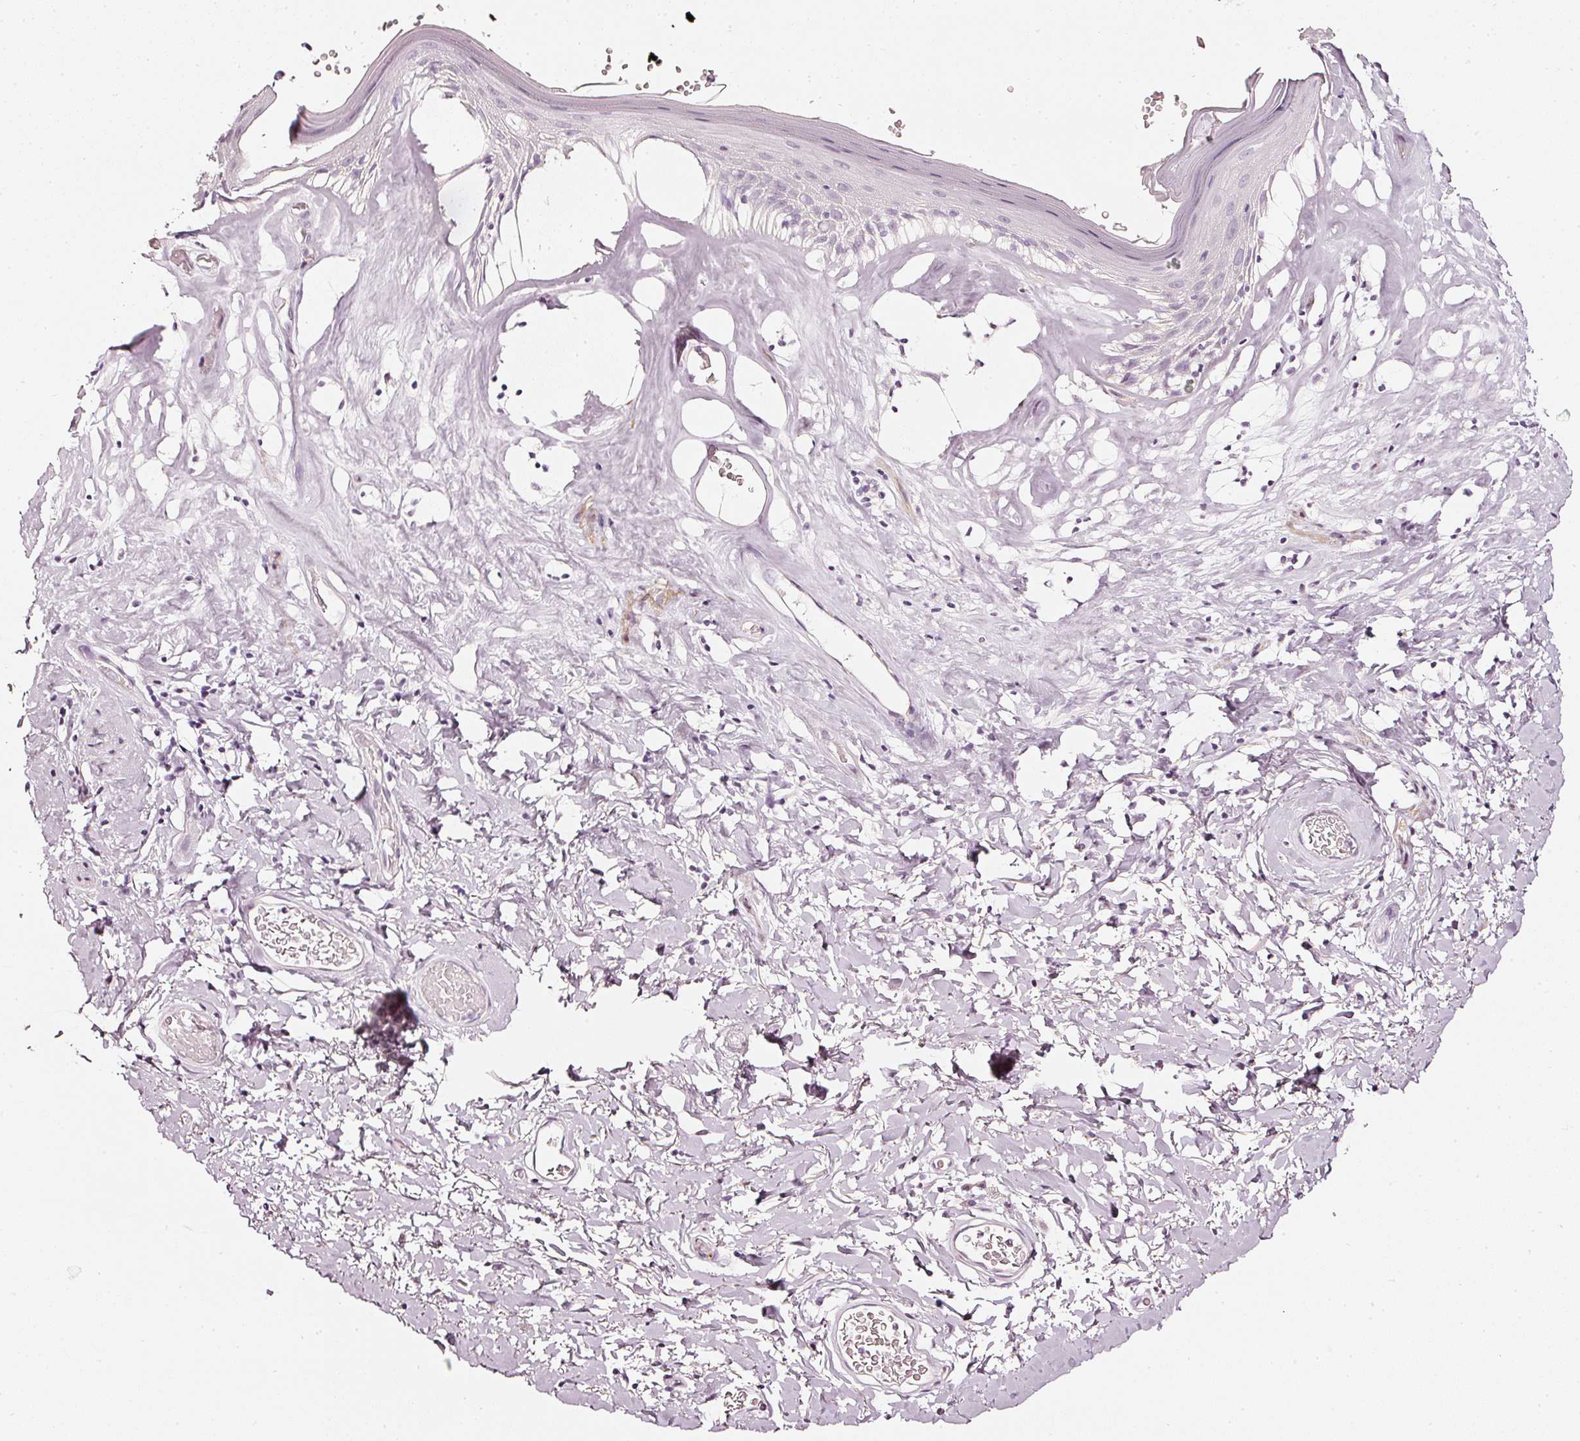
{"staining": {"intensity": "negative", "quantity": "none", "location": "none"}, "tissue": "skin", "cell_type": "Epidermal cells", "image_type": "normal", "snomed": [{"axis": "morphology", "description": "Normal tissue, NOS"}, {"axis": "morphology", "description": "Inflammation, NOS"}, {"axis": "topography", "description": "Vulva"}], "caption": "This is an immunohistochemistry (IHC) micrograph of normal skin. There is no positivity in epidermal cells.", "gene": "CNP", "patient": {"sex": "female", "age": 86}}